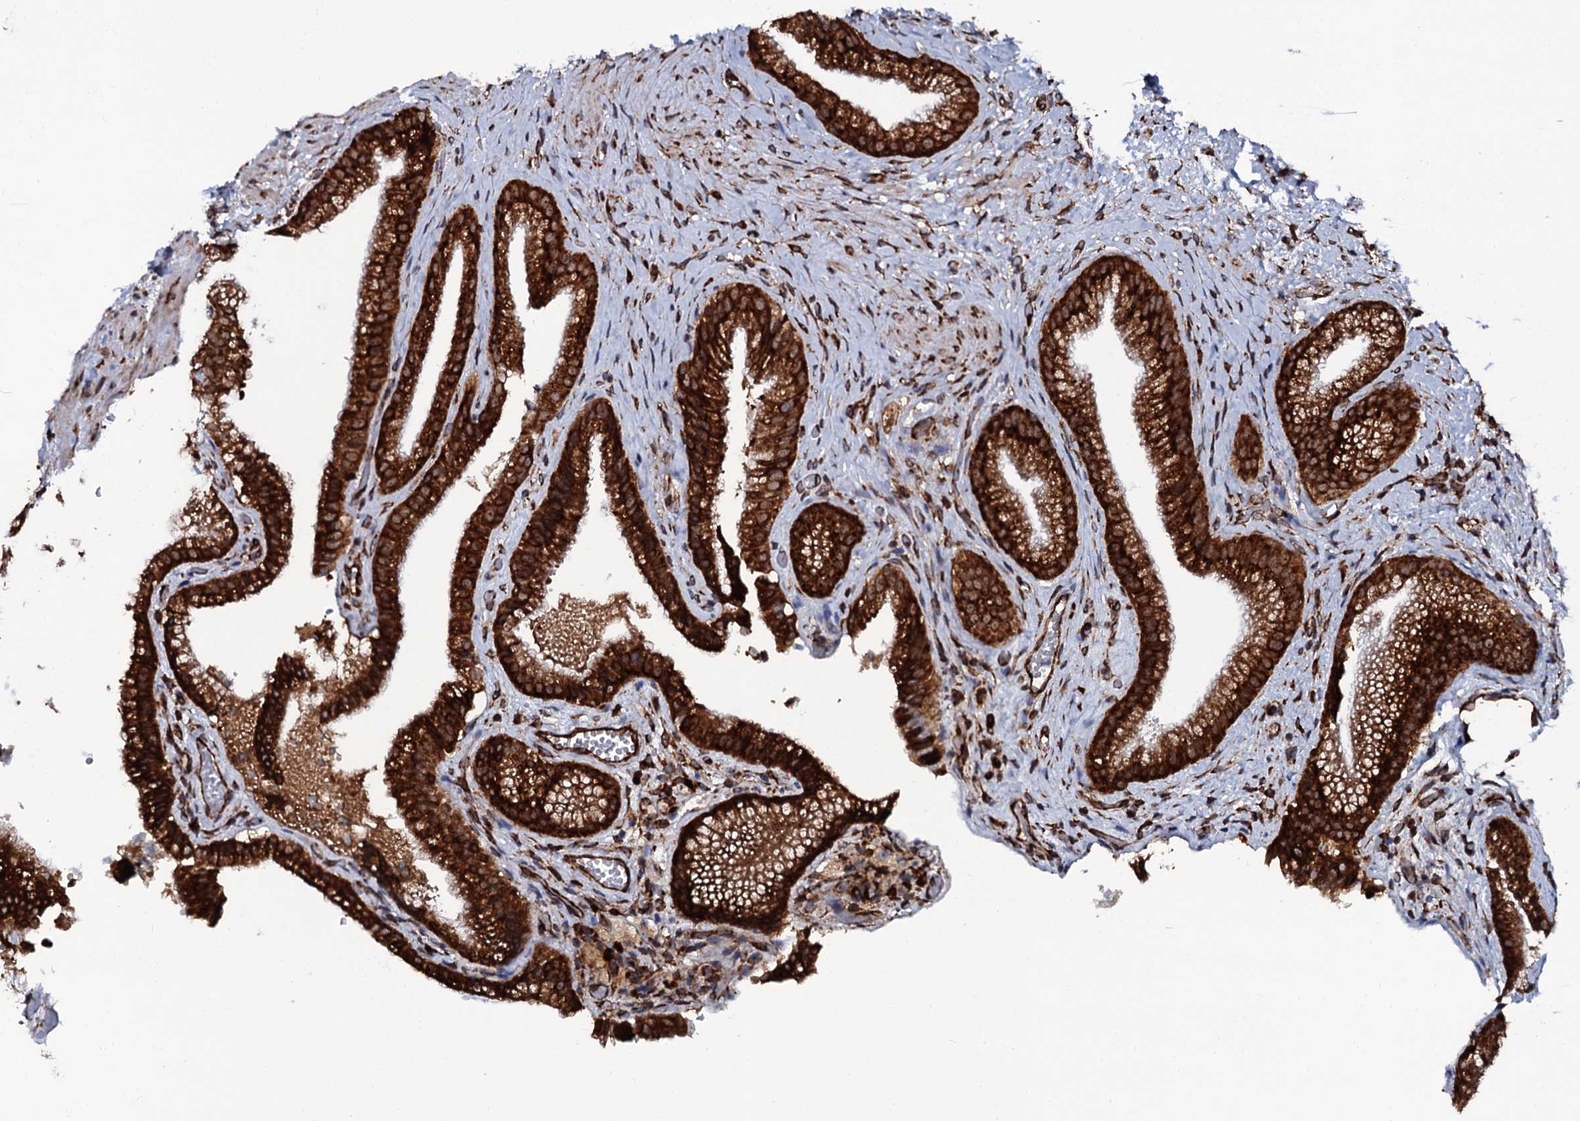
{"staining": {"intensity": "strong", "quantity": ">75%", "location": "cytoplasmic/membranous"}, "tissue": "gallbladder", "cell_type": "Glandular cells", "image_type": "normal", "snomed": [{"axis": "morphology", "description": "Normal tissue, NOS"}, {"axis": "morphology", "description": "Inflammation, NOS"}, {"axis": "topography", "description": "Gallbladder"}], "caption": "High-magnification brightfield microscopy of normal gallbladder stained with DAB (brown) and counterstained with hematoxylin (blue). glandular cells exhibit strong cytoplasmic/membranous staining is present in about>75% of cells.", "gene": "SPTY2D1", "patient": {"sex": "male", "age": 51}}